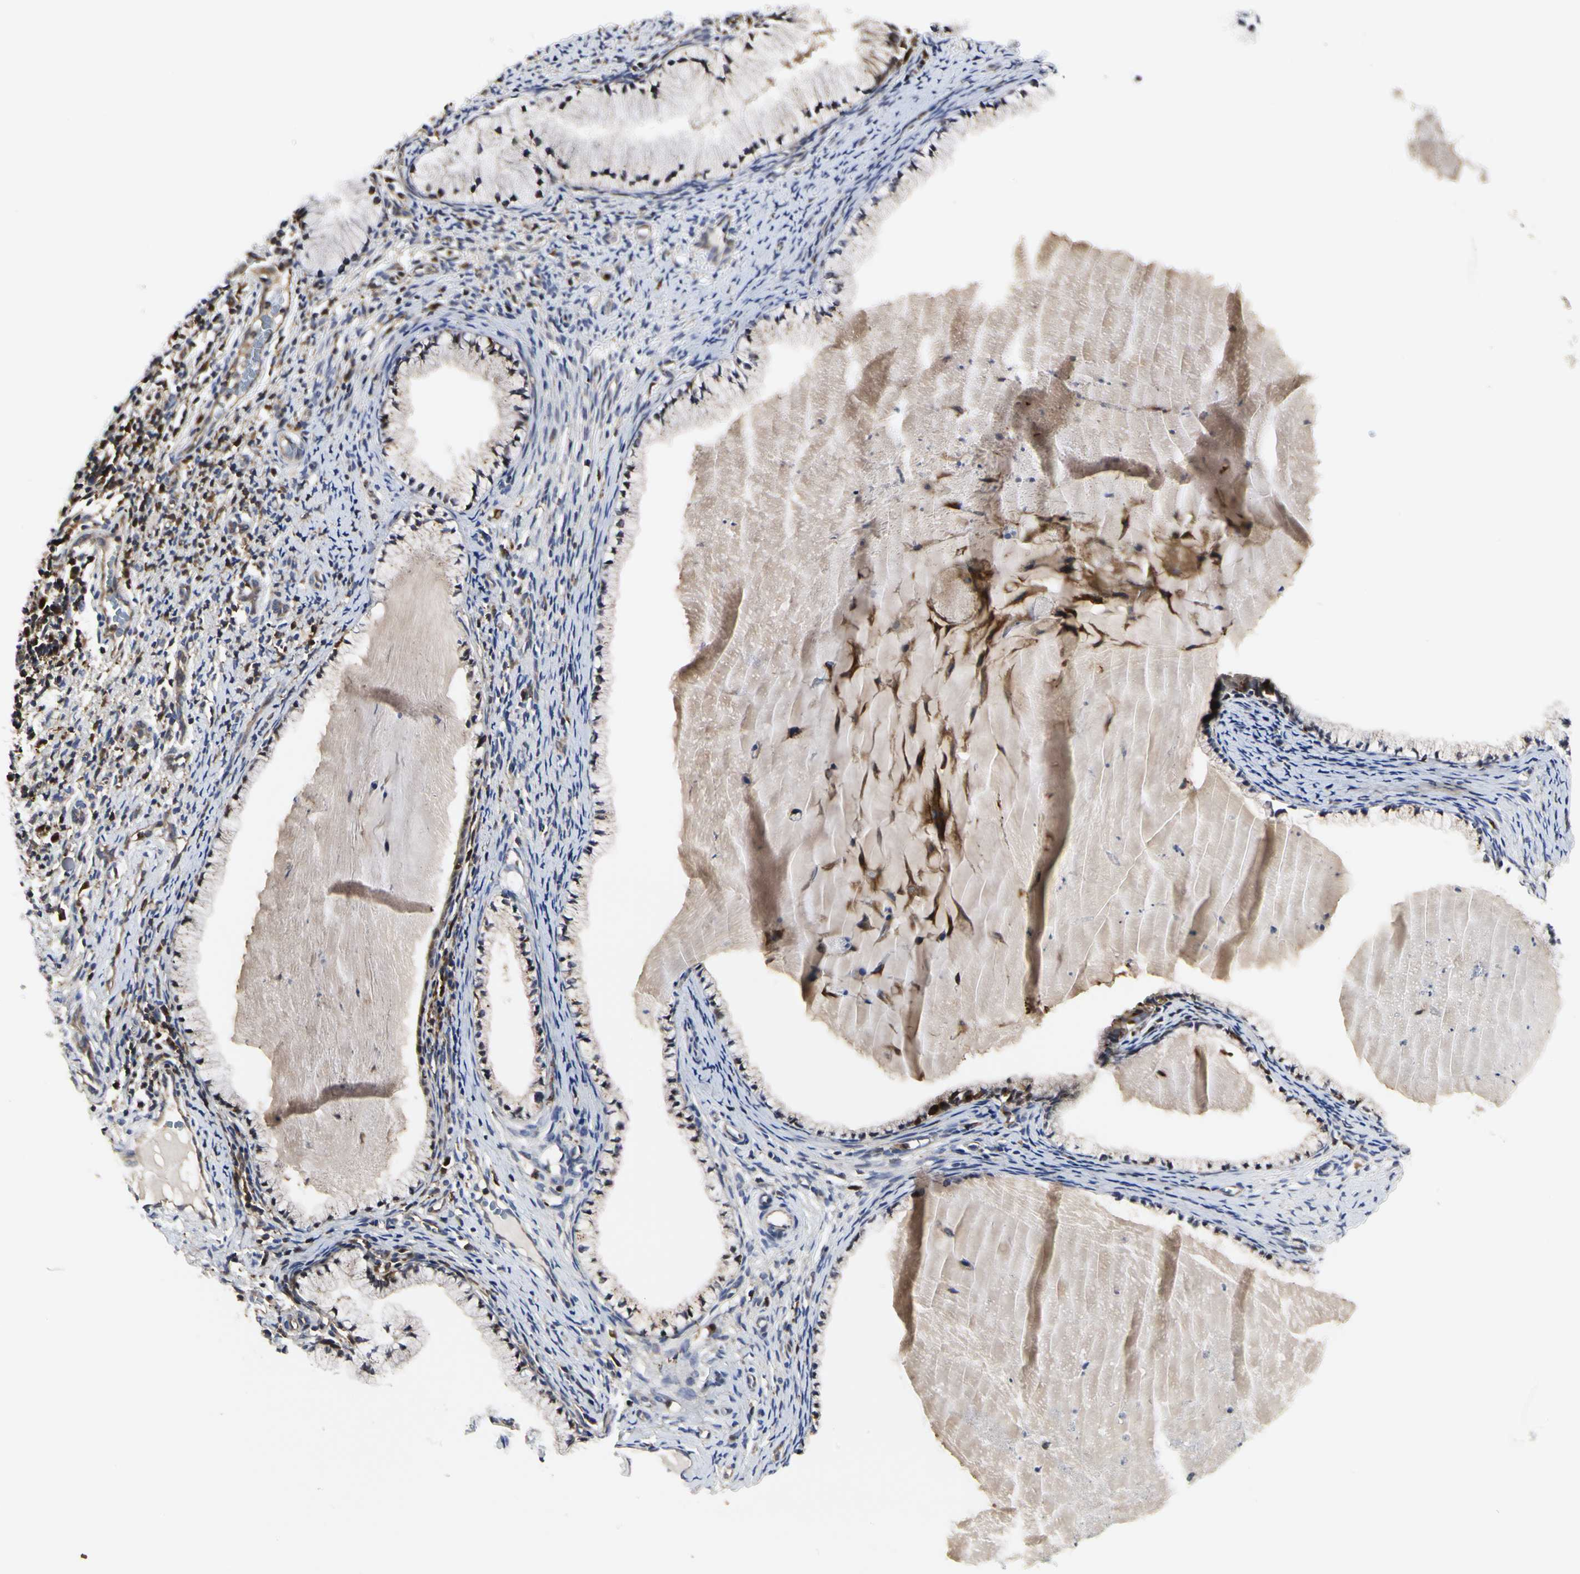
{"staining": {"intensity": "moderate", "quantity": "<25%", "location": "nuclear"}, "tissue": "cervix", "cell_type": "Glandular cells", "image_type": "normal", "snomed": [{"axis": "morphology", "description": "Normal tissue, NOS"}, {"axis": "topography", "description": "Cervix"}], "caption": "The histopathology image demonstrates a brown stain indicating the presence of a protein in the nuclear of glandular cells in cervix. The staining is performed using DAB brown chromogen to label protein expression. The nuclei are counter-stained blue using hematoxylin.", "gene": "NAPG", "patient": {"sex": "female", "age": 70}}